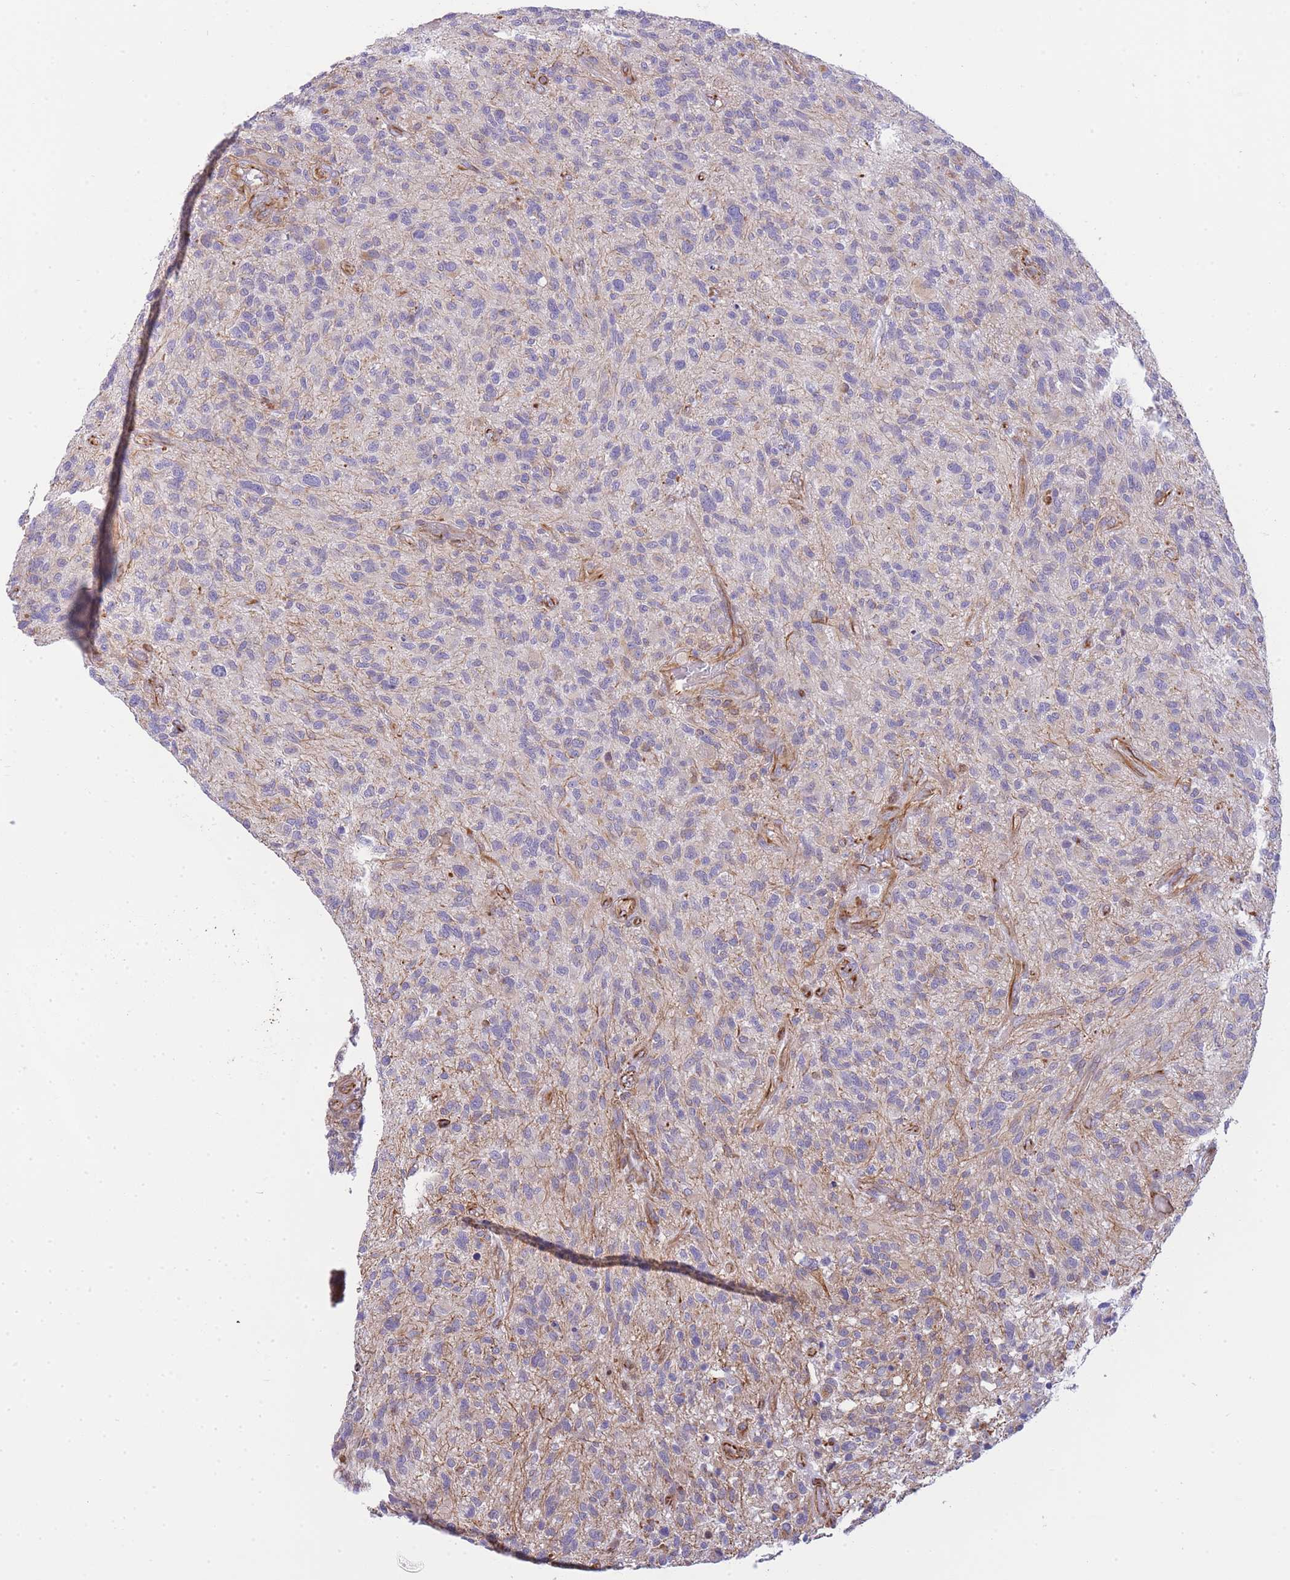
{"staining": {"intensity": "weak", "quantity": "<25%", "location": "cytoplasmic/membranous"}, "tissue": "glioma", "cell_type": "Tumor cells", "image_type": "cancer", "snomed": [{"axis": "morphology", "description": "Glioma, malignant, High grade"}, {"axis": "topography", "description": "Brain"}], "caption": "The image exhibits no significant positivity in tumor cells of glioma. Brightfield microscopy of IHC stained with DAB (3,3'-diaminobenzidine) (brown) and hematoxylin (blue), captured at high magnification.", "gene": "ECPAS", "patient": {"sex": "male", "age": 47}}